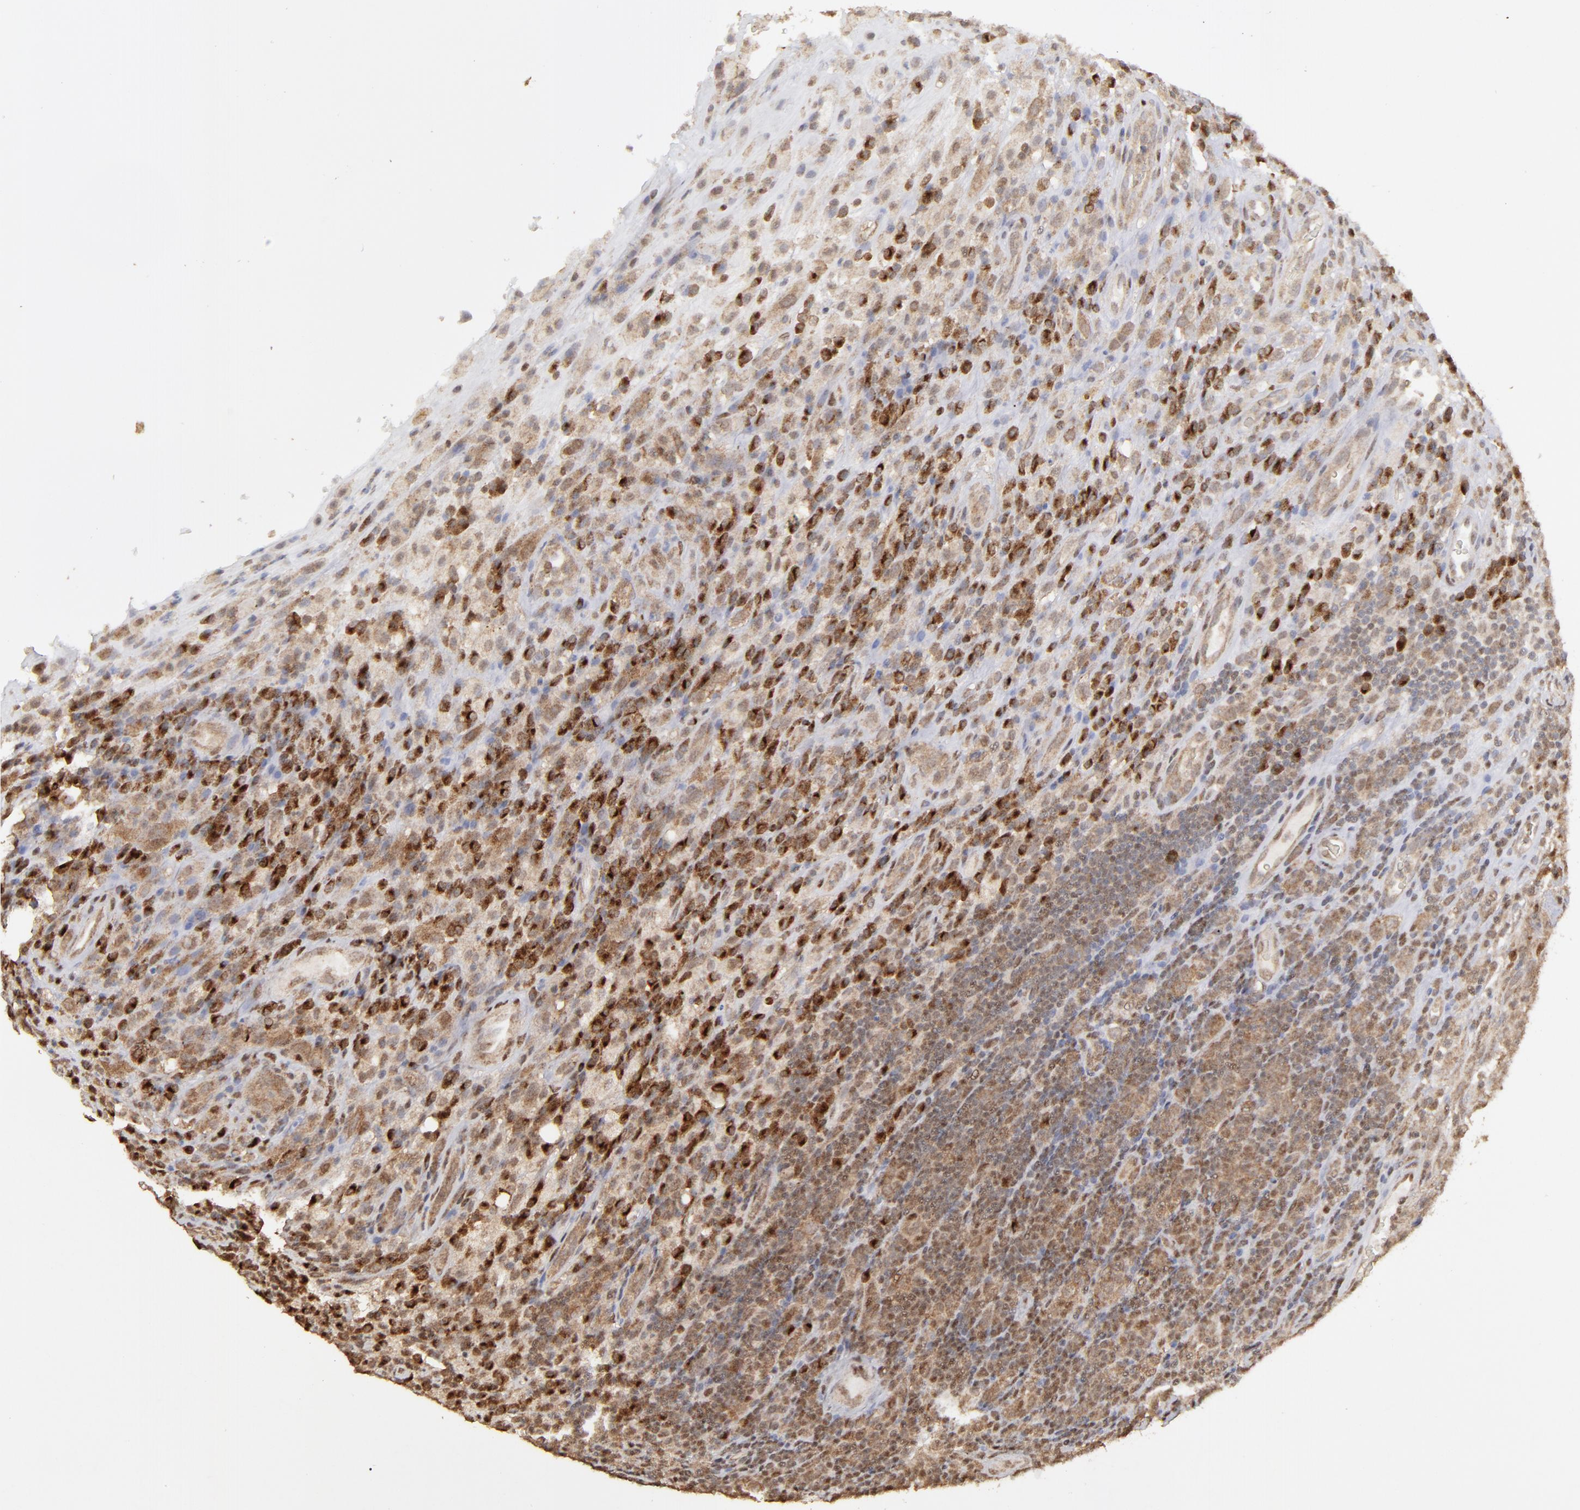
{"staining": {"intensity": "moderate", "quantity": "25%-75%", "location": "cytoplasmic/membranous,nuclear"}, "tissue": "testis cancer", "cell_type": "Tumor cells", "image_type": "cancer", "snomed": [{"axis": "morphology", "description": "Necrosis, NOS"}, {"axis": "morphology", "description": "Carcinoma, Embryonal, NOS"}, {"axis": "topography", "description": "Testis"}], "caption": "Testis cancer (embryonal carcinoma) tissue demonstrates moderate cytoplasmic/membranous and nuclear expression in about 25%-75% of tumor cells, visualized by immunohistochemistry.", "gene": "ARNT", "patient": {"sex": "male", "age": 19}}